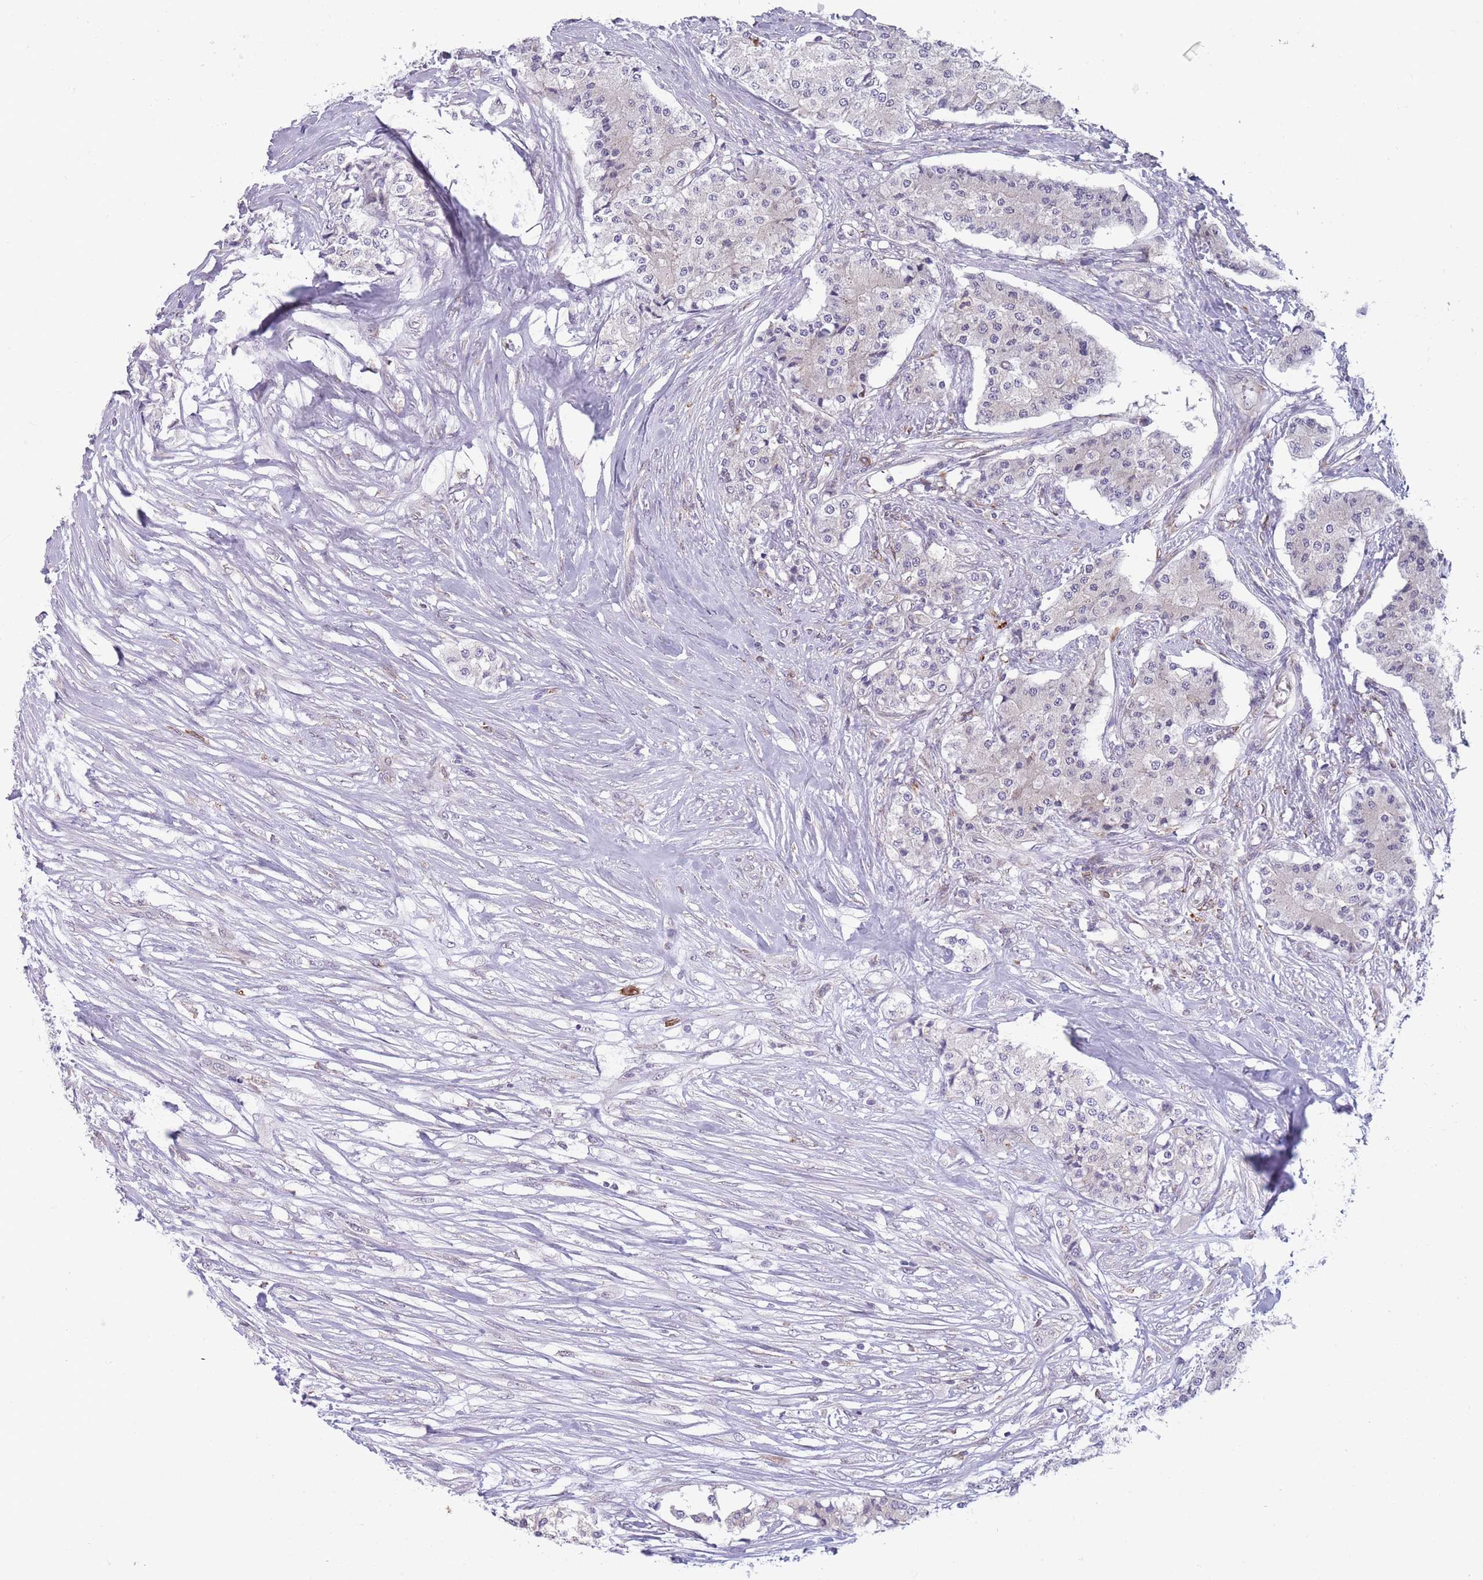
{"staining": {"intensity": "negative", "quantity": "none", "location": "none"}, "tissue": "carcinoid", "cell_type": "Tumor cells", "image_type": "cancer", "snomed": [{"axis": "morphology", "description": "Carcinoid, malignant, NOS"}, {"axis": "topography", "description": "Colon"}], "caption": "High magnification brightfield microscopy of carcinoid stained with DAB (brown) and counterstained with hematoxylin (blue): tumor cells show no significant staining. (Stains: DAB immunohistochemistry (IHC) with hematoxylin counter stain, Microscopy: brightfield microscopy at high magnification).", "gene": "TMEM121", "patient": {"sex": "female", "age": 52}}